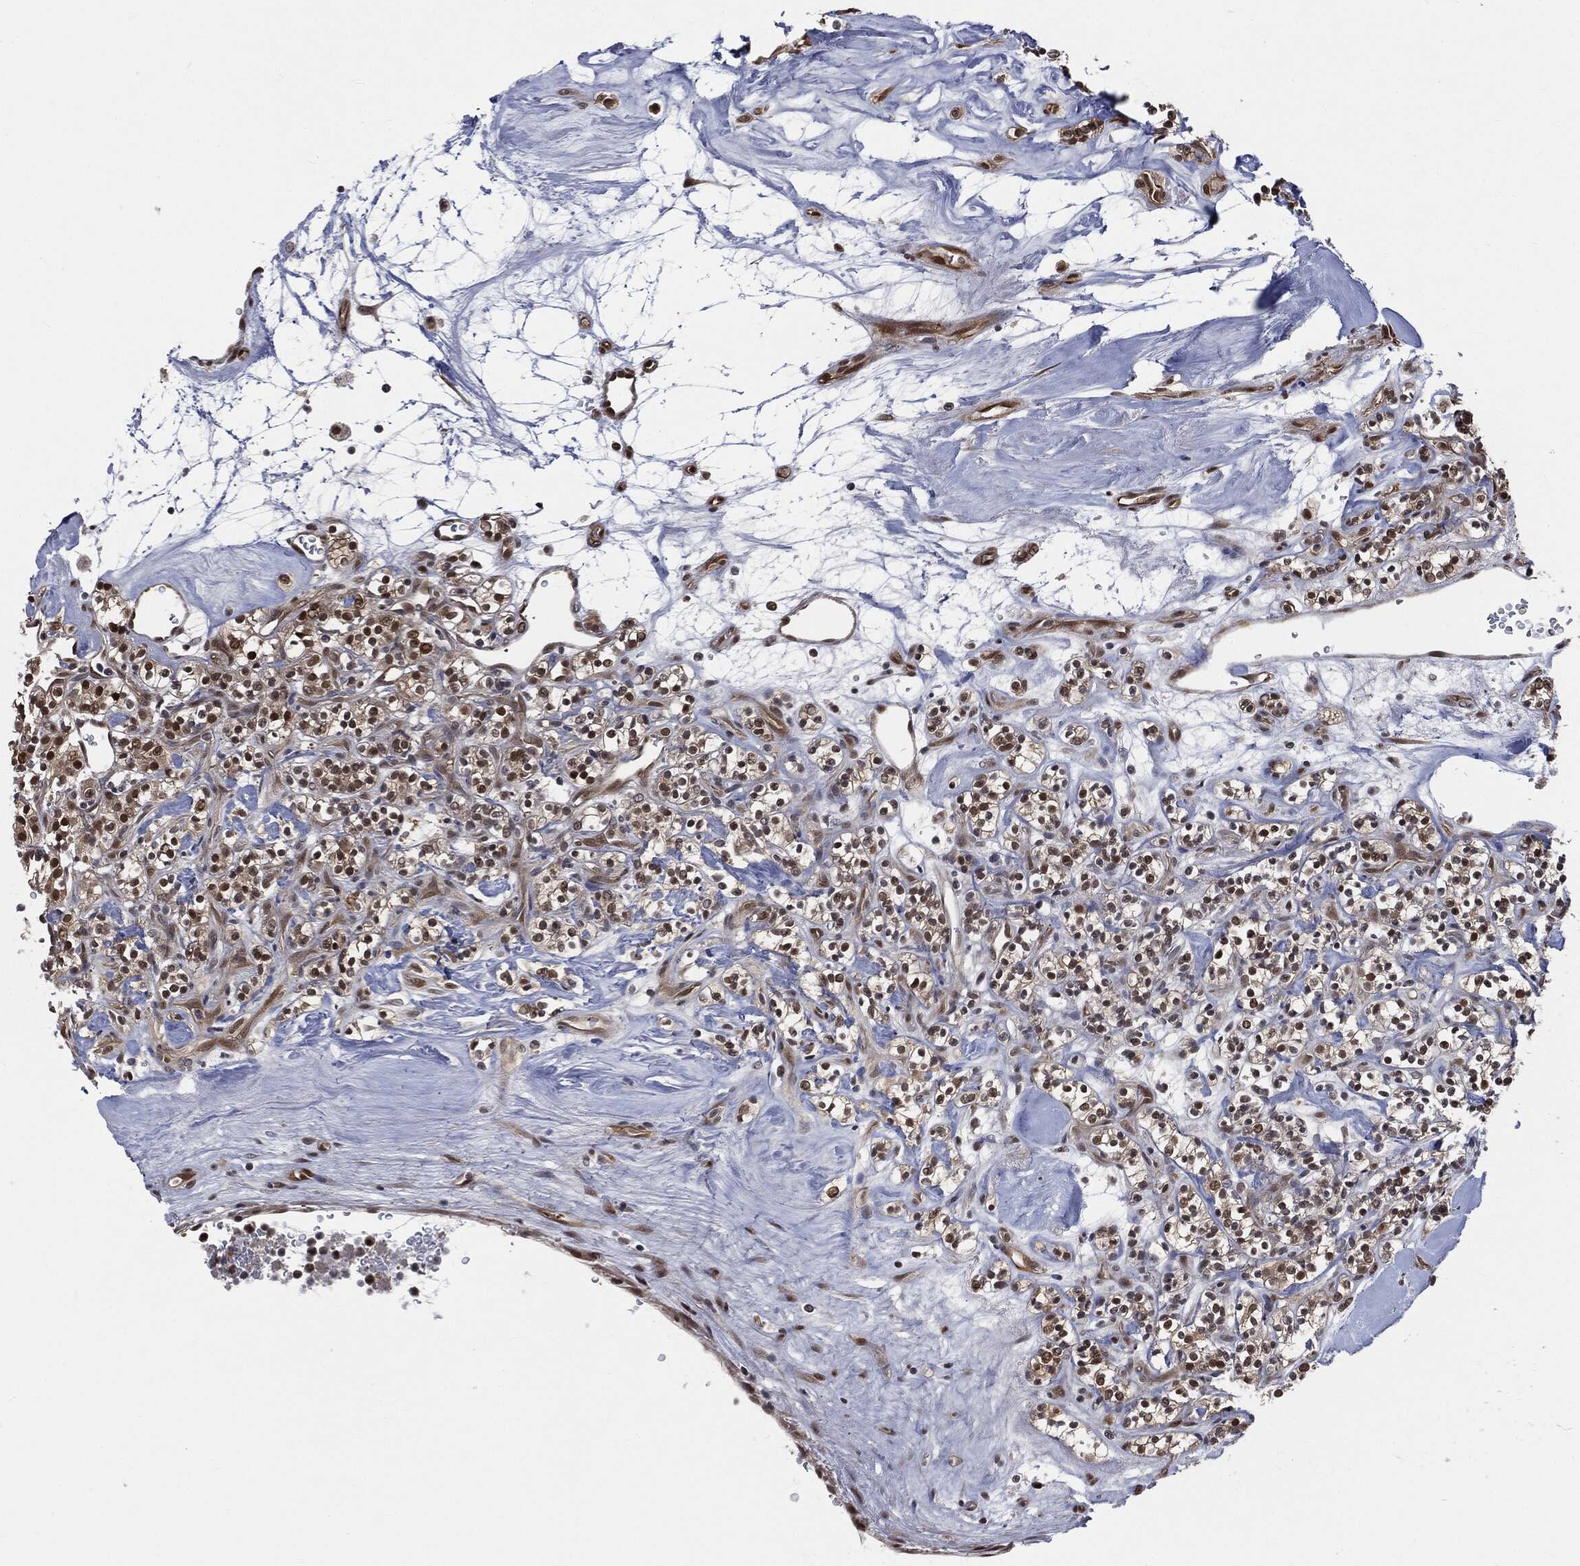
{"staining": {"intensity": "strong", "quantity": "25%-75%", "location": "nuclear"}, "tissue": "renal cancer", "cell_type": "Tumor cells", "image_type": "cancer", "snomed": [{"axis": "morphology", "description": "Adenocarcinoma, NOS"}, {"axis": "topography", "description": "Kidney"}], "caption": "Renal cancer (adenocarcinoma) tissue demonstrates strong nuclear expression in about 25%-75% of tumor cells, visualized by immunohistochemistry.", "gene": "SHLD2", "patient": {"sex": "male", "age": 77}}